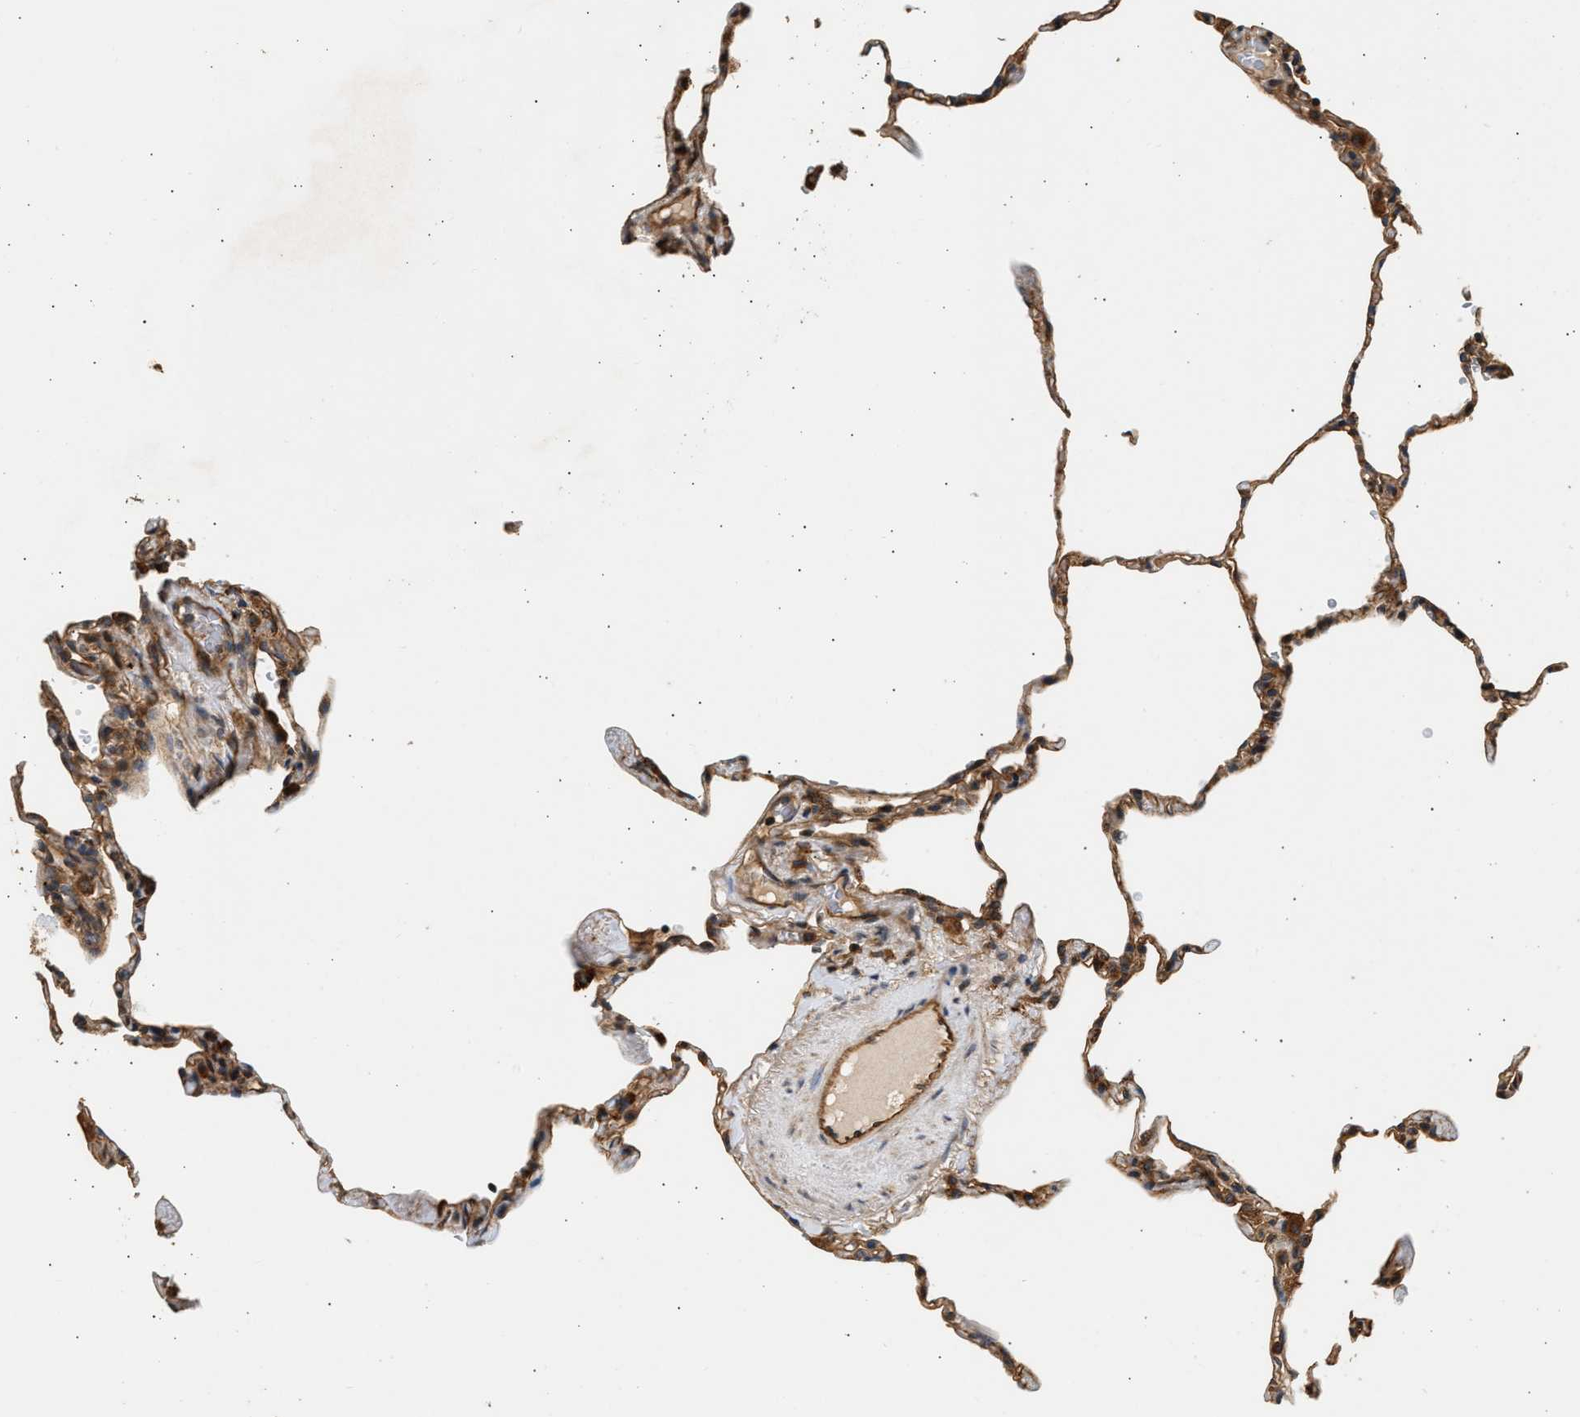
{"staining": {"intensity": "moderate", "quantity": "25%-75%", "location": "cytoplasmic/membranous"}, "tissue": "lung", "cell_type": "Alveolar cells", "image_type": "normal", "snomed": [{"axis": "morphology", "description": "Normal tissue, NOS"}, {"axis": "topography", "description": "Lung"}], "caption": "This micrograph shows immunohistochemistry (IHC) staining of unremarkable lung, with medium moderate cytoplasmic/membranous staining in approximately 25%-75% of alveolar cells.", "gene": "DUSP14", "patient": {"sex": "male", "age": 59}}